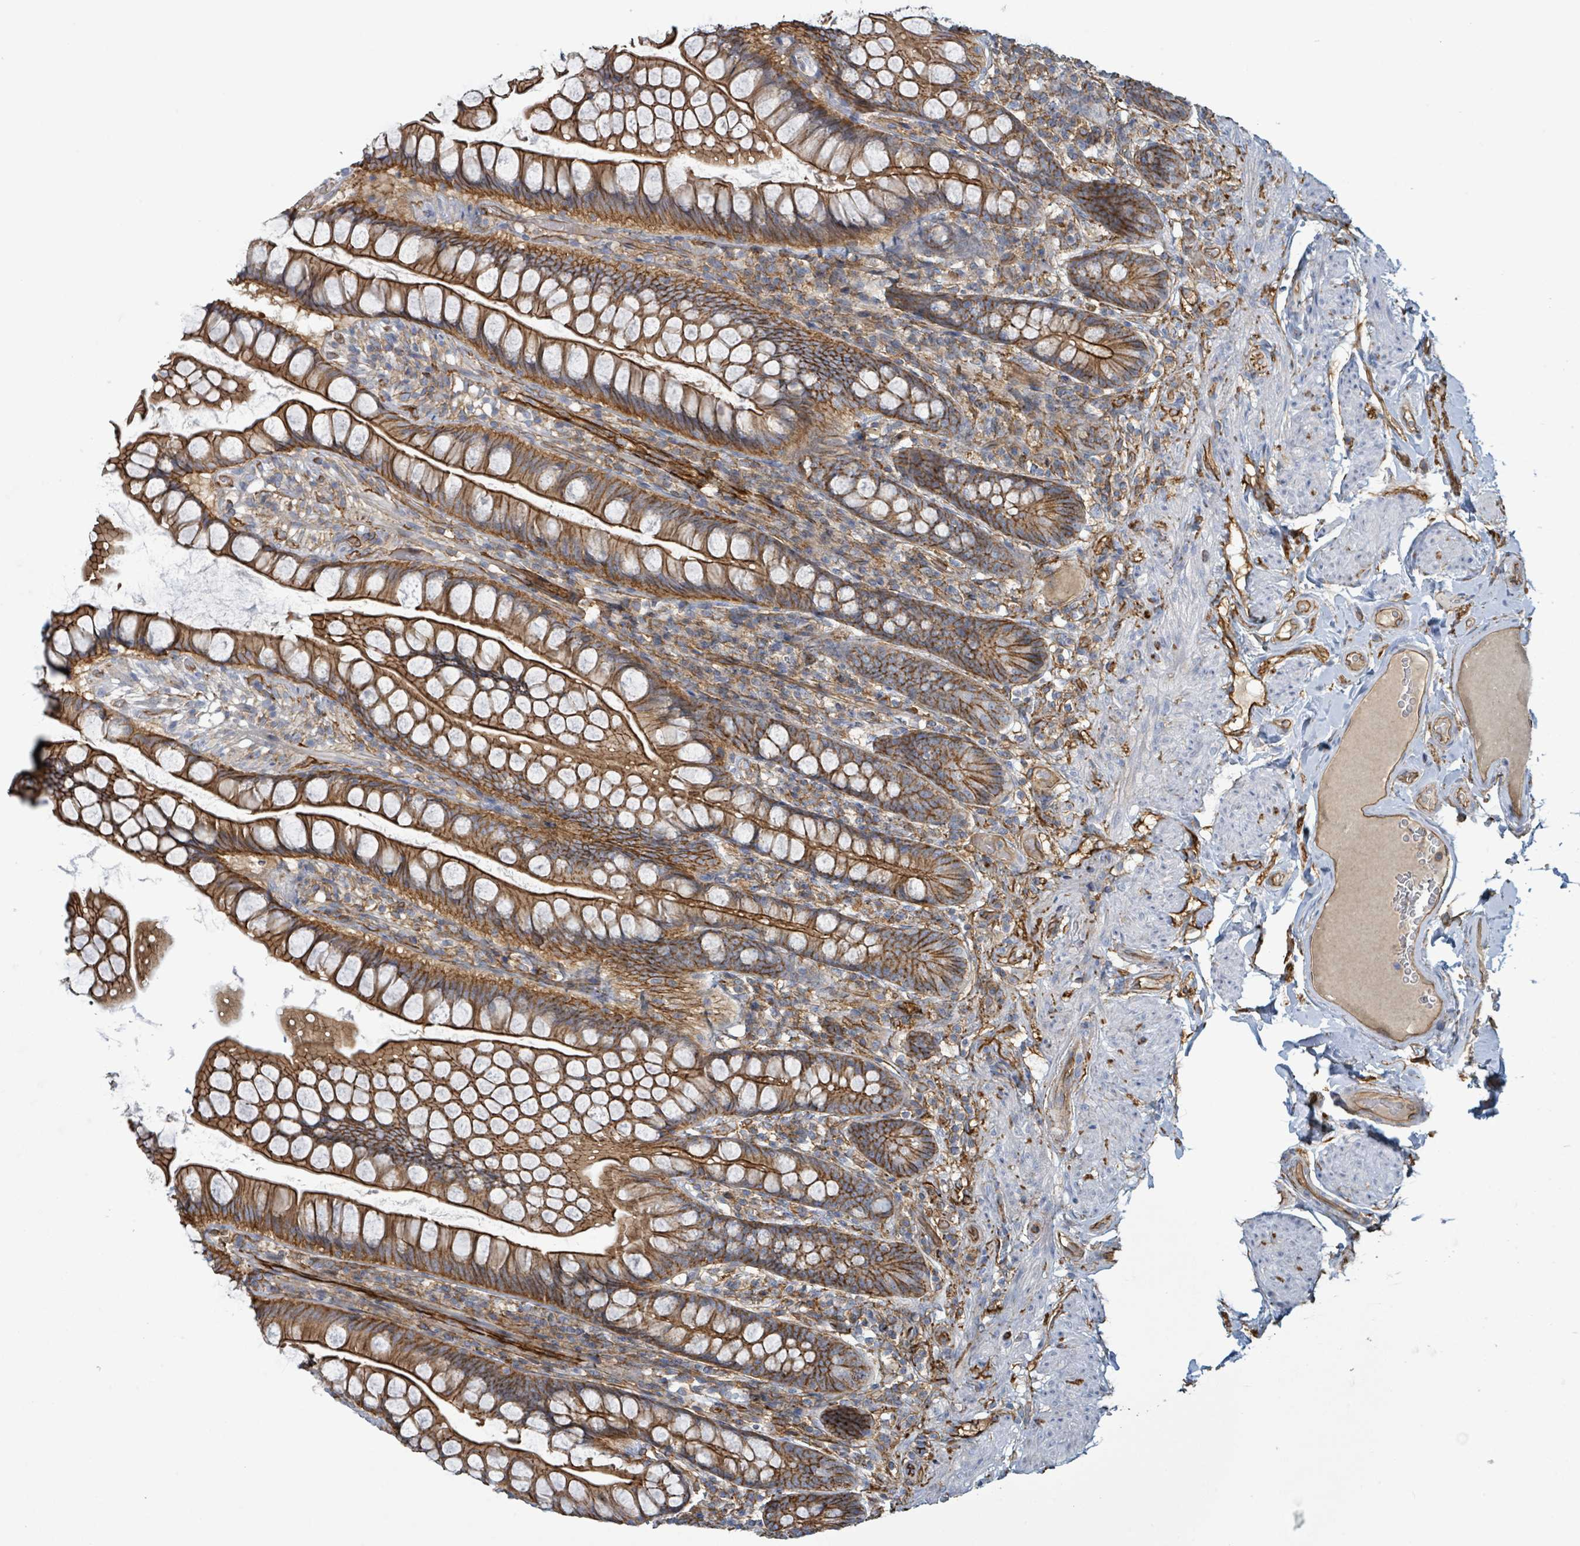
{"staining": {"intensity": "strong", "quantity": ">75%", "location": "cytoplasmic/membranous"}, "tissue": "small intestine", "cell_type": "Glandular cells", "image_type": "normal", "snomed": [{"axis": "morphology", "description": "Normal tissue, NOS"}, {"axis": "topography", "description": "Small intestine"}], "caption": "High-magnification brightfield microscopy of normal small intestine stained with DAB (3,3'-diaminobenzidine) (brown) and counterstained with hematoxylin (blue). glandular cells exhibit strong cytoplasmic/membranous positivity is identified in approximately>75% of cells.", "gene": "LDOC1", "patient": {"sex": "male", "age": 70}}